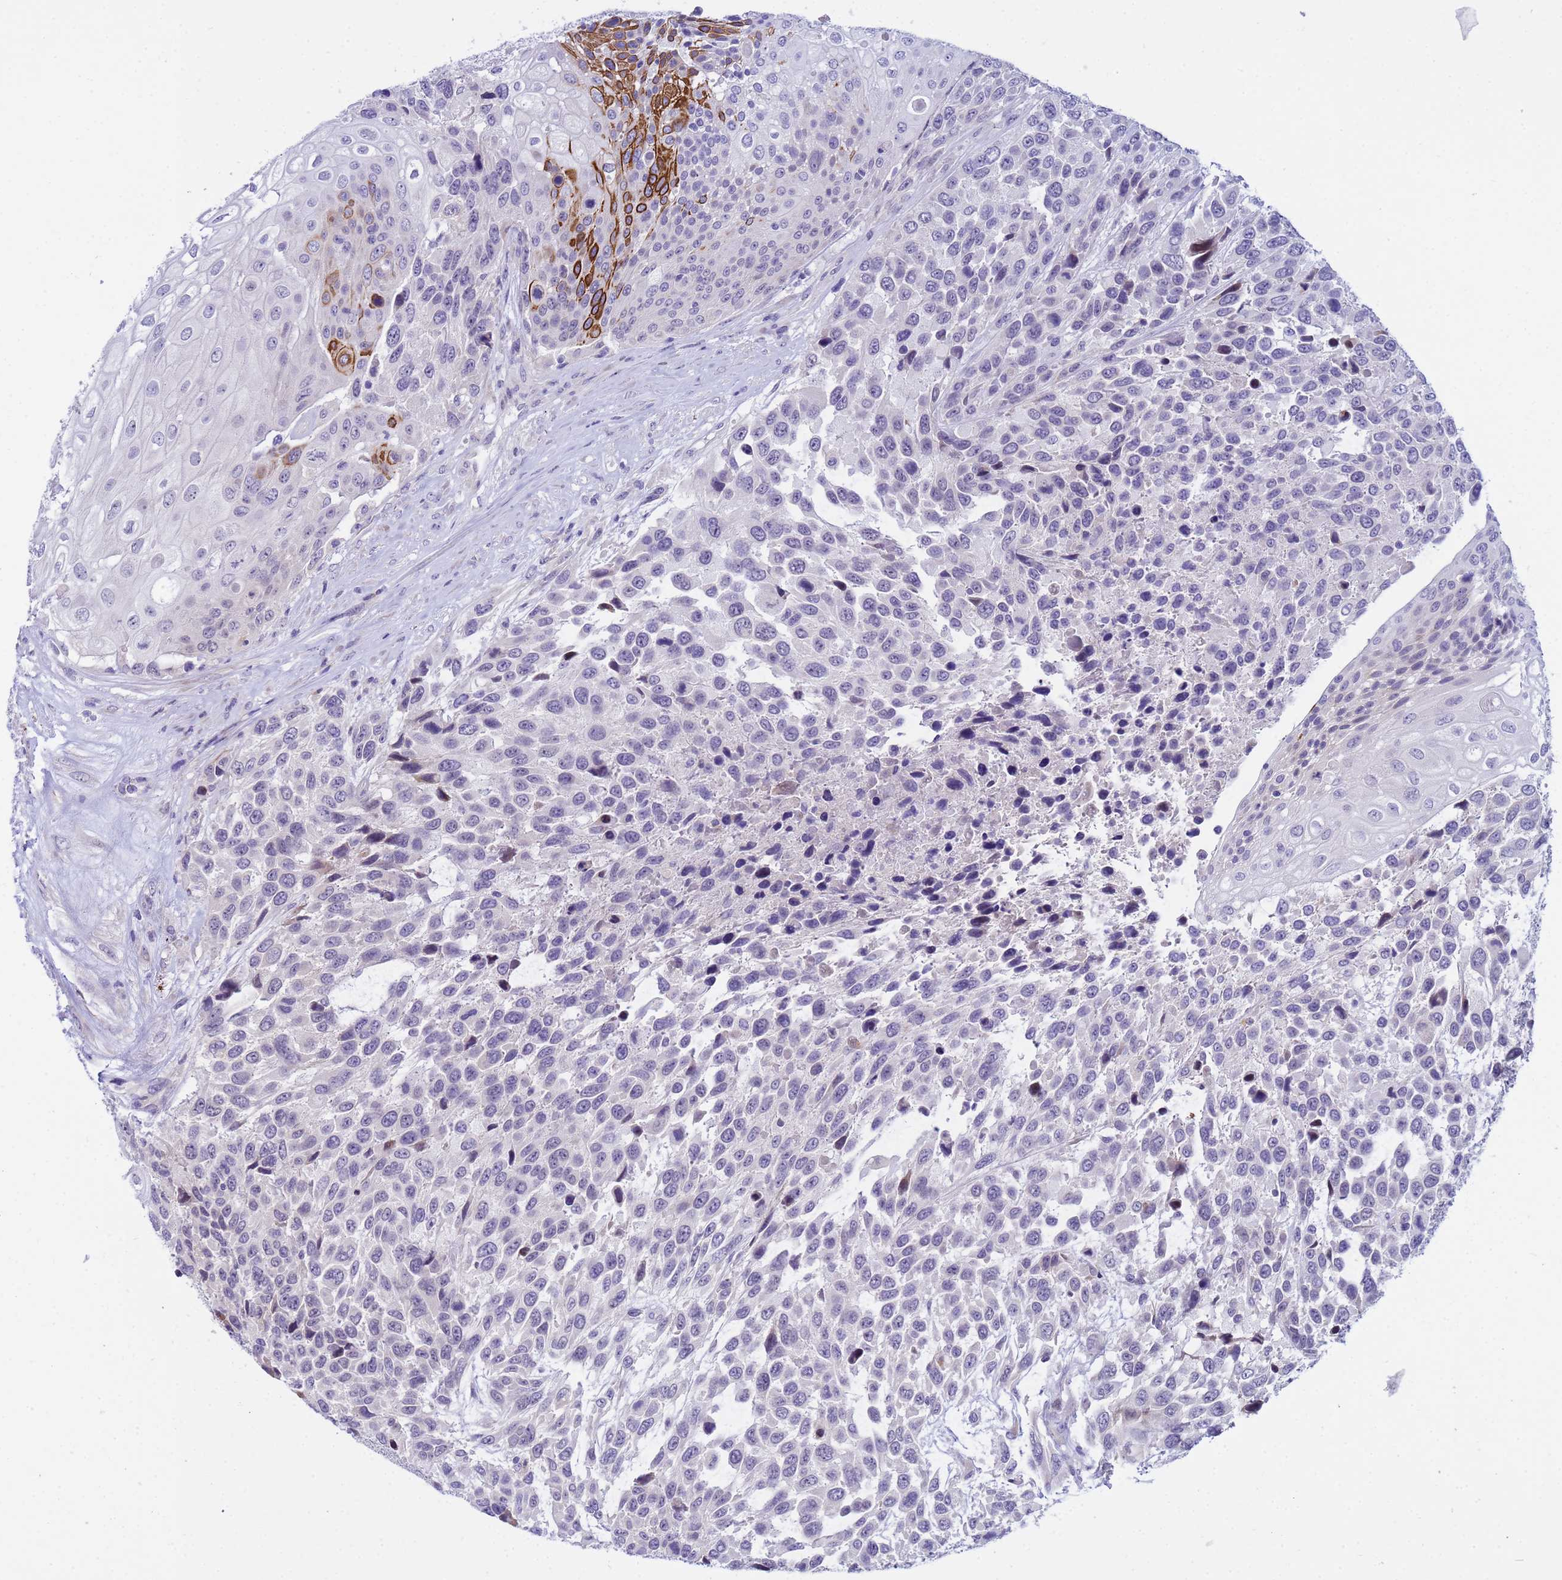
{"staining": {"intensity": "strong", "quantity": "<25%", "location": "cytoplasmic/membranous"}, "tissue": "urothelial cancer", "cell_type": "Tumor cells", "image_type": "cancer", "snomed": [{"axis": "morphology", "description": "Urothelial carcinoma, High grade"}, {"axis": "topography", "description": "Urinary bladder"}], "caption": "Human urothelial carcinoma (high-grade) stained for a protein (brown) shows strong cytoplasmic/membranous positive expression in about <25% of tumor cells.", "gene": "IGSF11", "patient": {"sex": "female", "age": 70}}